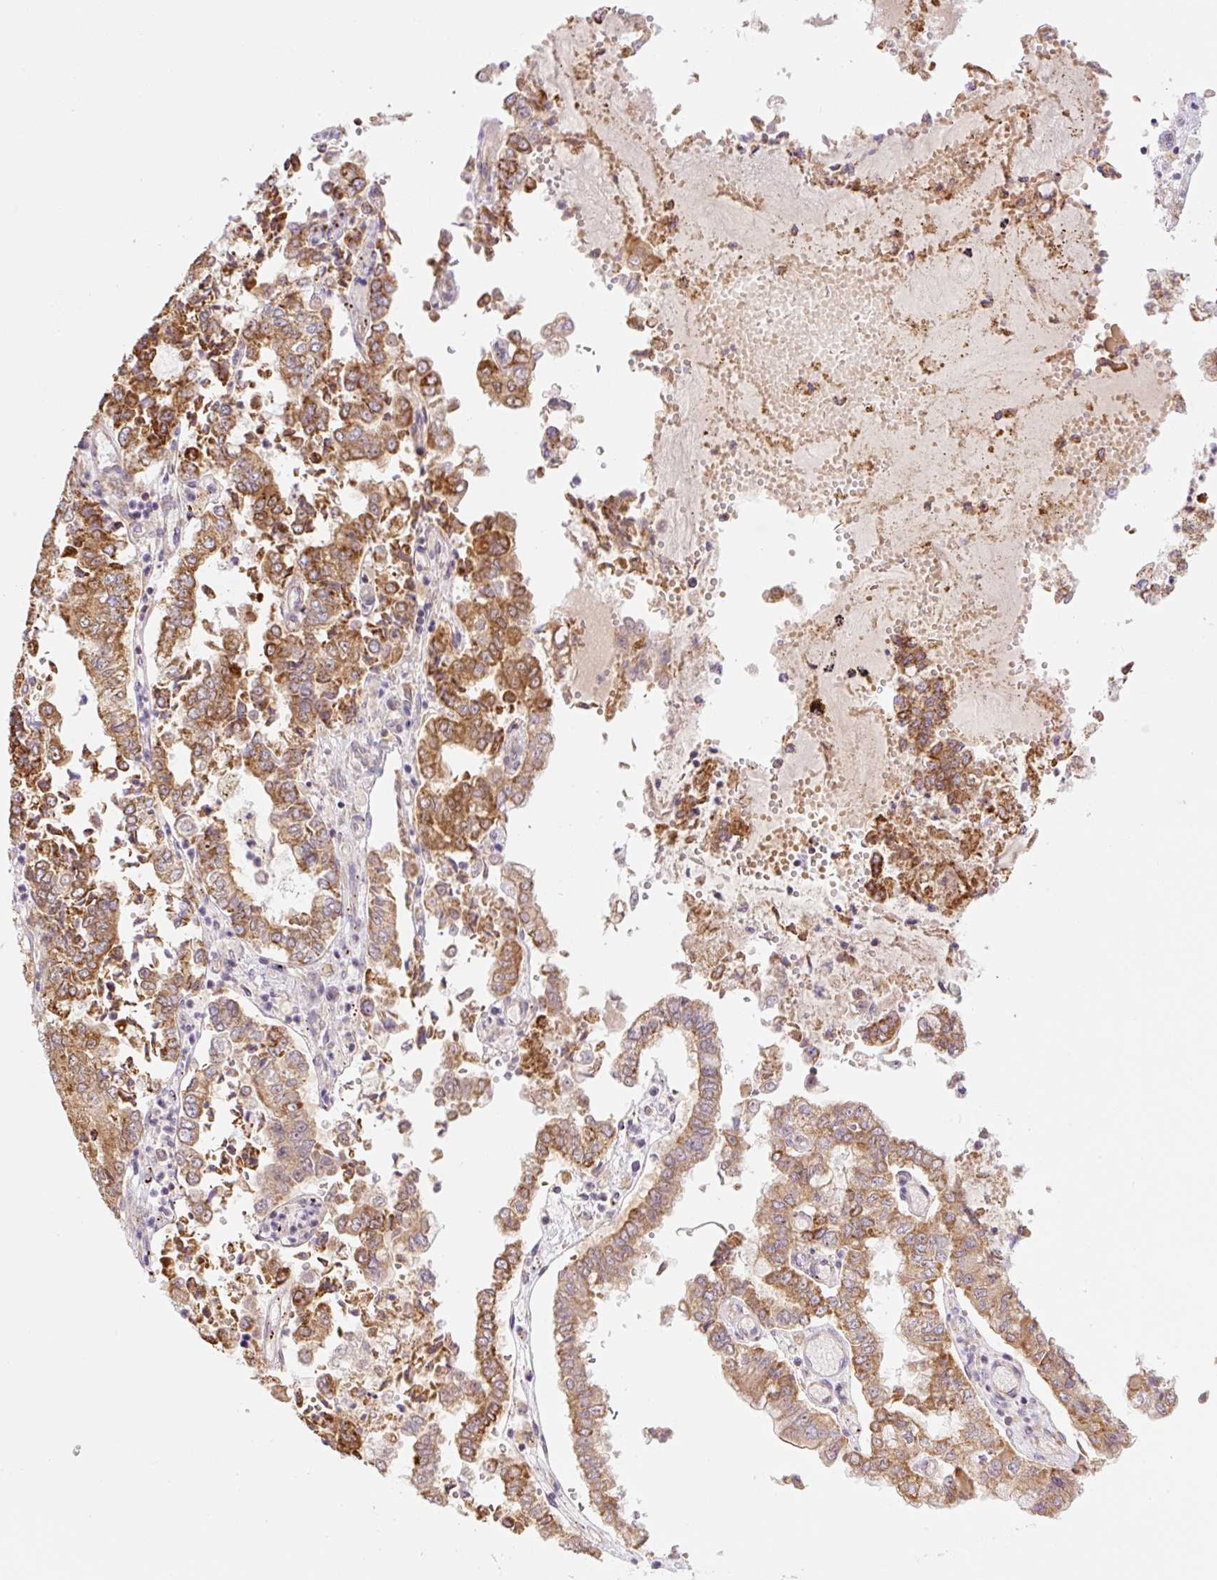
{"staining": {"intensity": "moderate", "quantity": ">75%", "location": "cytoplasmic/membranous"}, "tissue": "stomach cancer", "cell_type": "Tumor cells", "image_type": "cancer", "snomed": [{"axis": "morphology", "description": "Adenocarcinoma, NOS"}, {"axis": "topography", "description": "Stomach"}], "caption": "IHC of human stomach cancer (adenocarcinoma) reveals medium levels of moderate cytoplasmic/membranous expression in about >75% of tumor cells. The staining was performed using DAB, with brown indicating positive protein expression. Nuclei are stained blue with hematoxylin.", "gene": "GOSR2", "patient": {"sex": "male", "age": 76}}